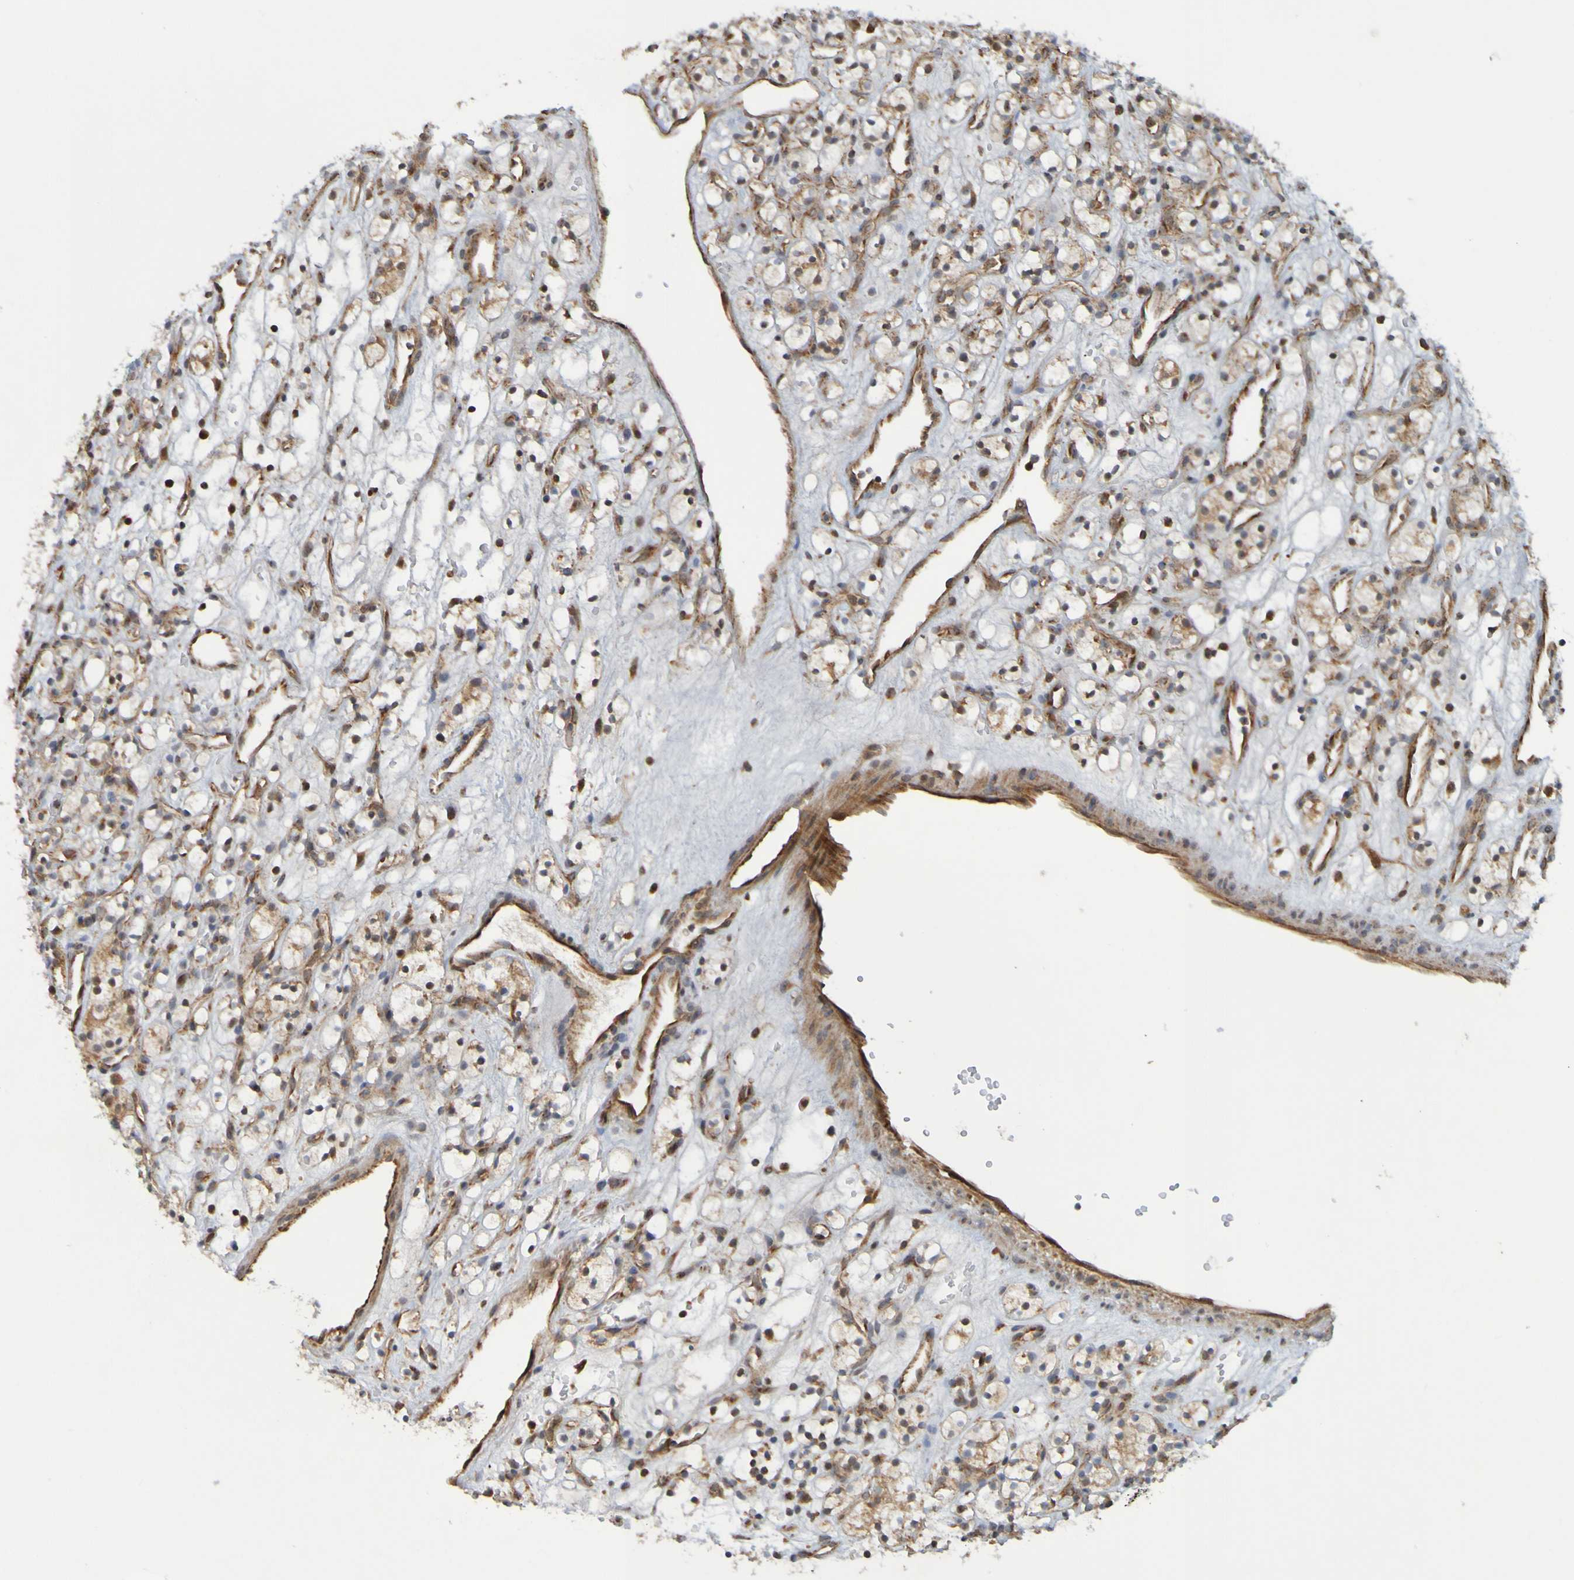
{"staining": {"intensity": "moderate", "quantity": ">75%", "location": "cytoplasmic/membranous,nuclear"}, "tissue": "renal cancer", "cell_type": "Tumor cells", "image_type": "cancer", "snomed": [{"axis": "morphology", "description": "Adenocarcinoma, NOS"}, {"axis": "topography", "description": "Kidney"}], "caption": "Immunohistochemistry of renal cancer displays medium levels of moderate cytoplasmic/membranous and nuclear positivity in about >75% of tumor cells.", "gene": "TMBIM1", "patient": {"sex": "female", "age": 60}}